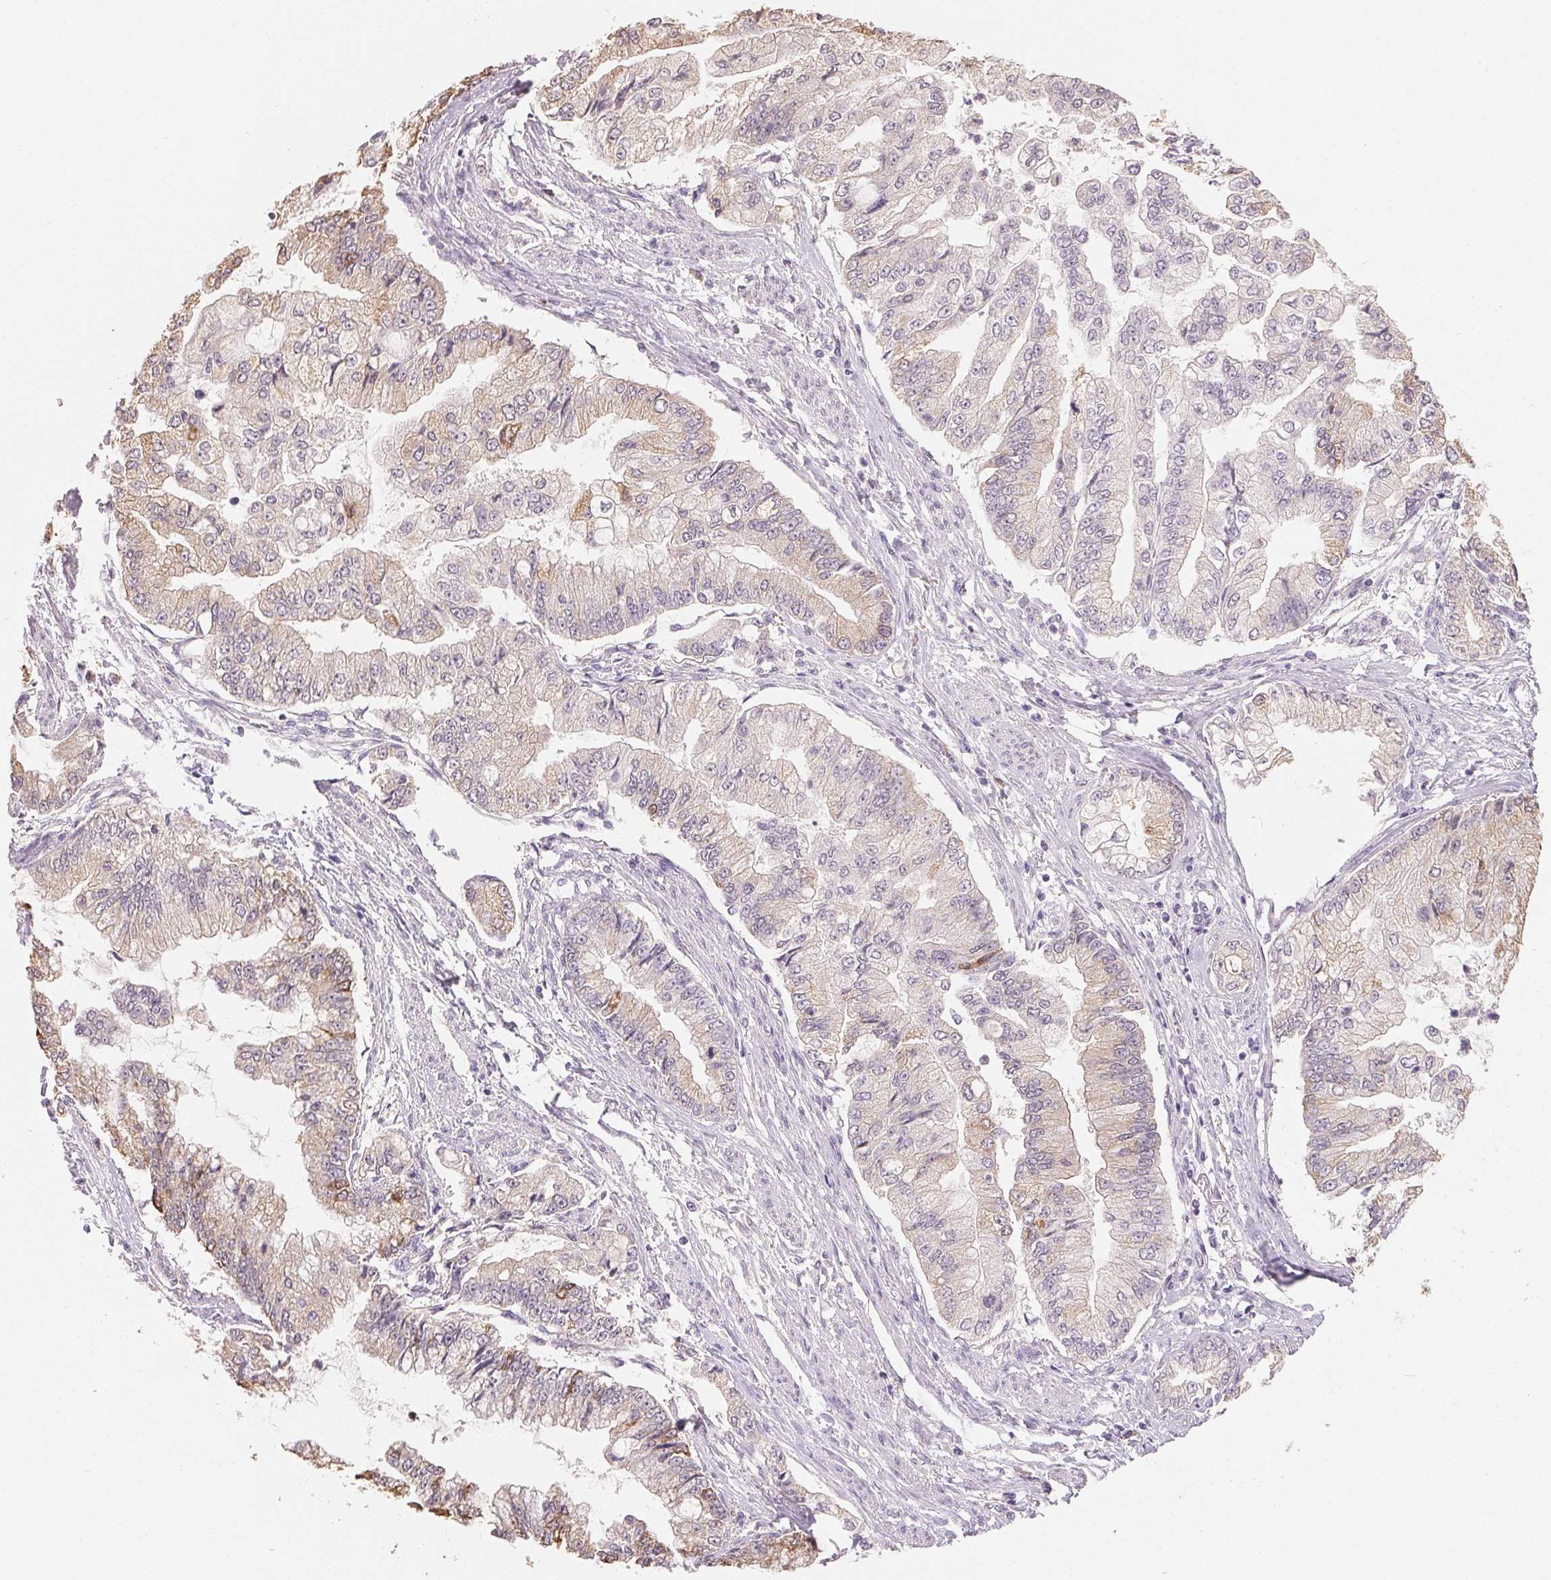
{"staining": {"intensity": "weak", "quantity": "25%-75%", "location": "cytoplasmic/membranous"}, "tissue": "stomach cancer", "cell_type": "Tumor cells", "image_type": "cancer", "snomed": [{"axis": "morphology", "description": "Adenocarcinoma, NOS"}, {"axis": "topography", "description": "Stomach, upper"}], "caption": "The histopathology image exhibits immunohistochemical staining of adenocarcinoma (stomach). There is weak cytoplasmic/membranous positivity is appreciated in about 25%-75% of tumor cells.", "gene": "MAP7D2", "patient": {"sex": "female", "age": 74}}